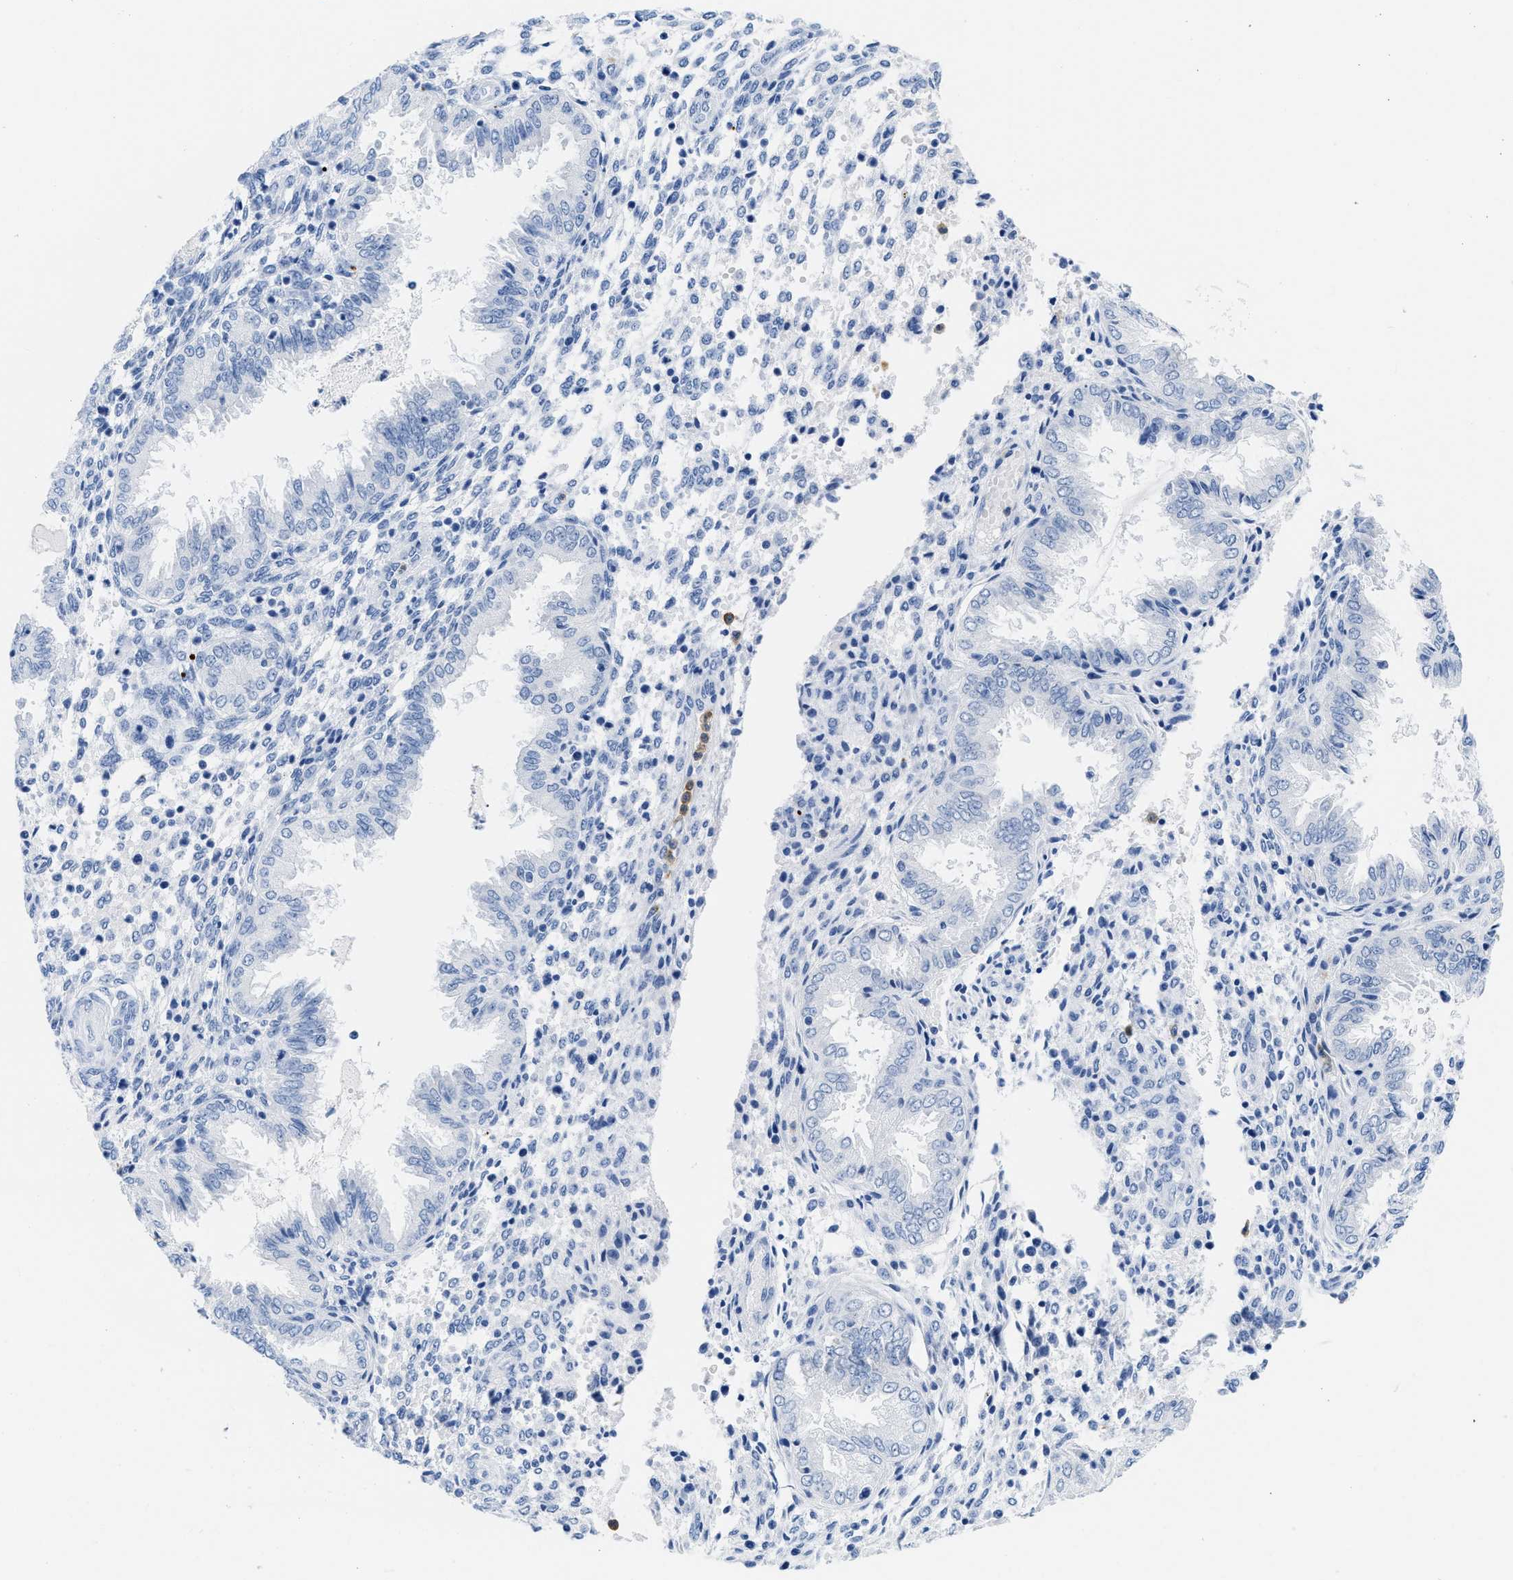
{"staining": {"intensity": "negative", "quantity": "none", "location": "none"}, "tissue": "endometrium", "cell_type": "Cells in endometrial stroma", "image_type": "normal", "snomed": [{"axis": "morphology", "description": "Normal tissue, NOS"}, {"axis": "topography", "description": "Endometrium"}], "caption": "There is no significant expression in cells in endometrial stroma of endometrium. Nuclei are stained in blue.", "gene": "CR1", "patient": {"sex": "female", "age": 33}}